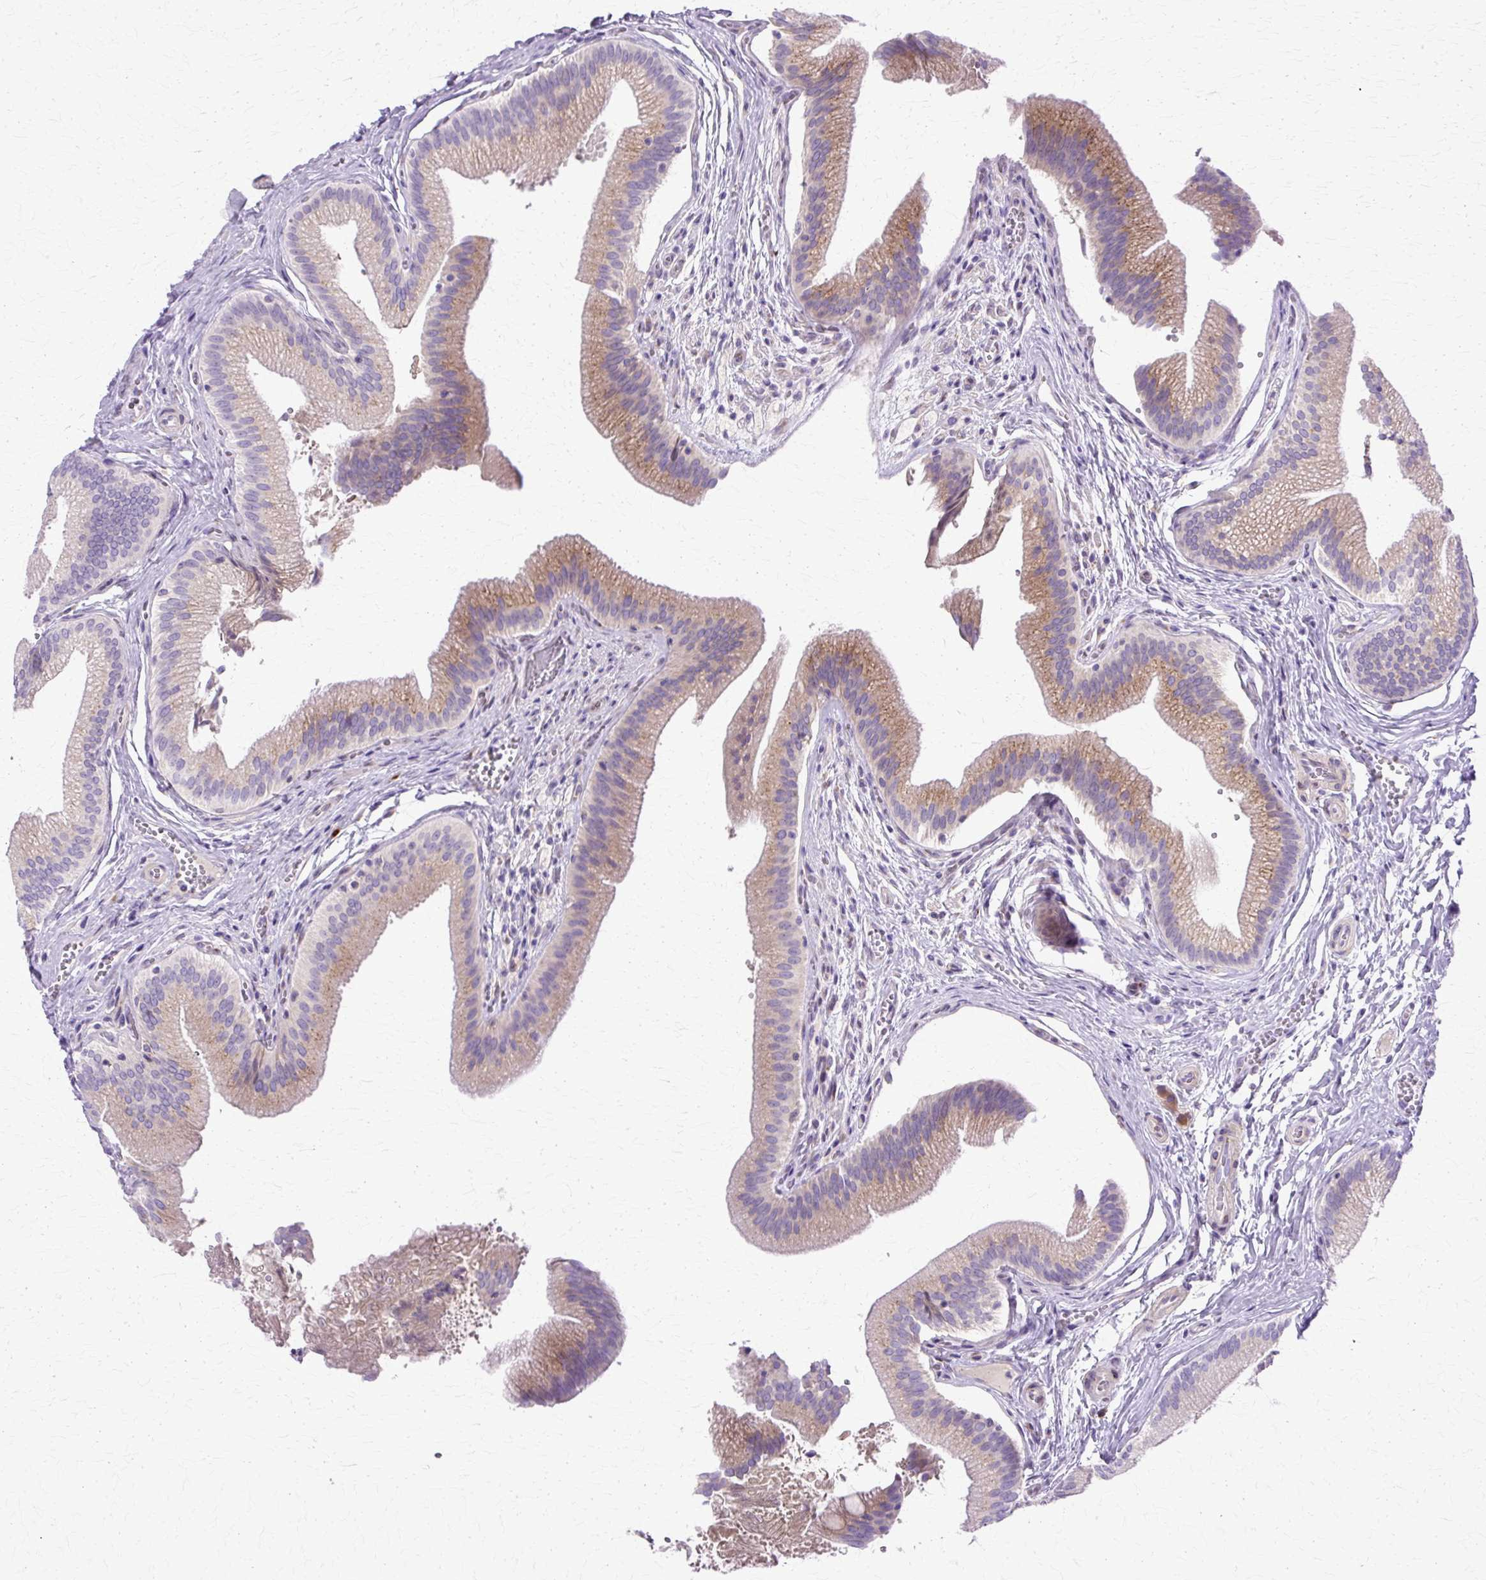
{"staining": {"intensity": "moderate", "quantity": ">75%", "location": "cytoplasmic/membranous"}, "tissue": "gallbladder", "cell_type": "Glandular cells", "image_type": "normal", "snomed": [{"axis": "morphology", "description": "Normal tissue, NOS"}, {"axis": "topography", "description": "Gallbladder"}], "caption": "This is a micrograph of immunohistochemistry (IHC) staining of unremarkable gallbladder, which shows moderate positivity in the cytoplasmic/membranous of glandular cells.", "gene": "TBC1D3B", "patient": {"sex": "male", "age": 17}}